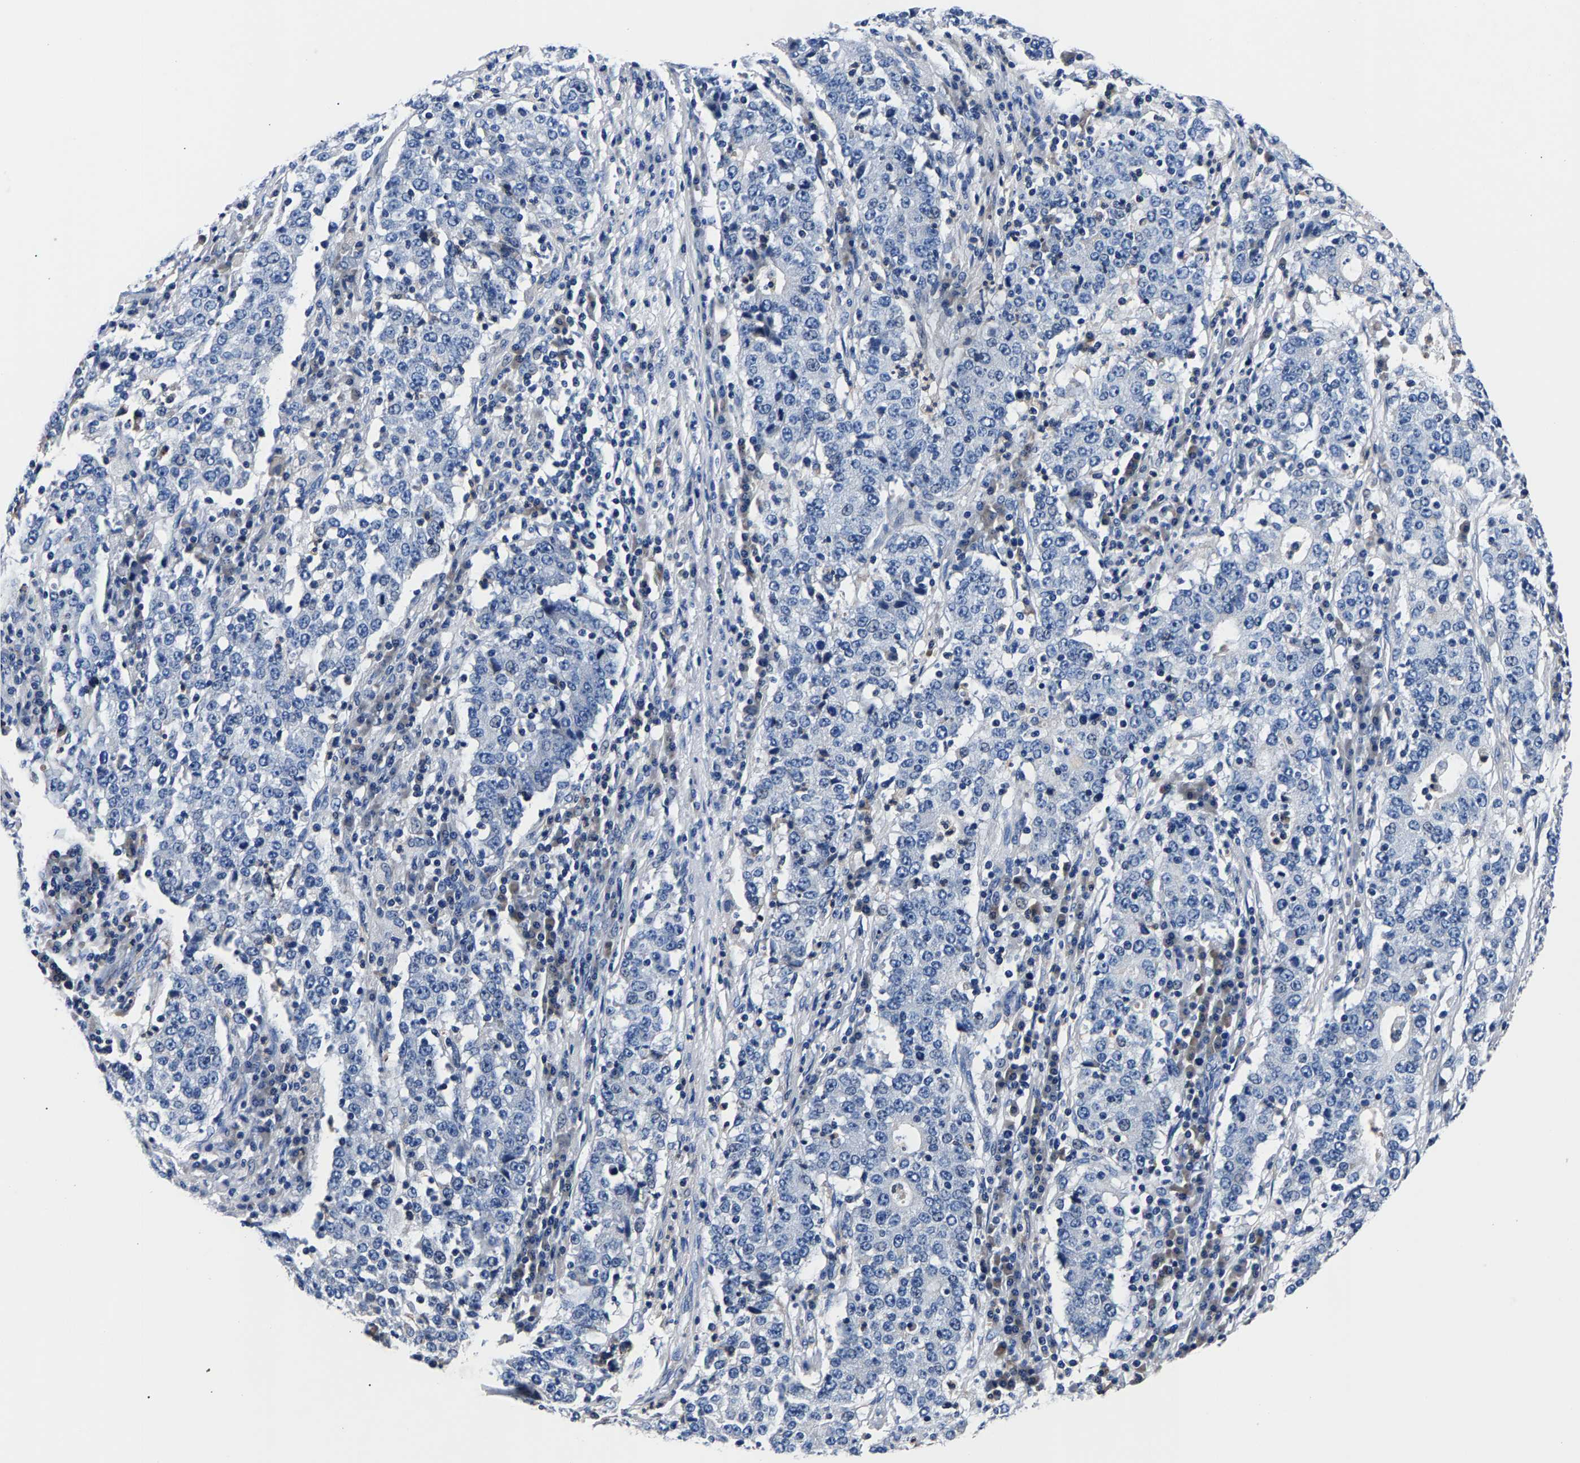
{"staining": {"intensity": "negative", "quantity": "none", "location": "none"}, "tissue": "stomach cancer", "cell_type": "Tumor cells", "image_type": "cancer", "snomed": [{"axis": "morphology", "description": "Adenocarcinoma, NOS"}, {"axis": "topography", "description": "Stomach"}], "caption": "Protein analysis of stomach cancer (adenocarcinoma) displays no significant staining in tumor cells.", "gene": "PHF24", "patient": {"sex": "male", "age": 59}}